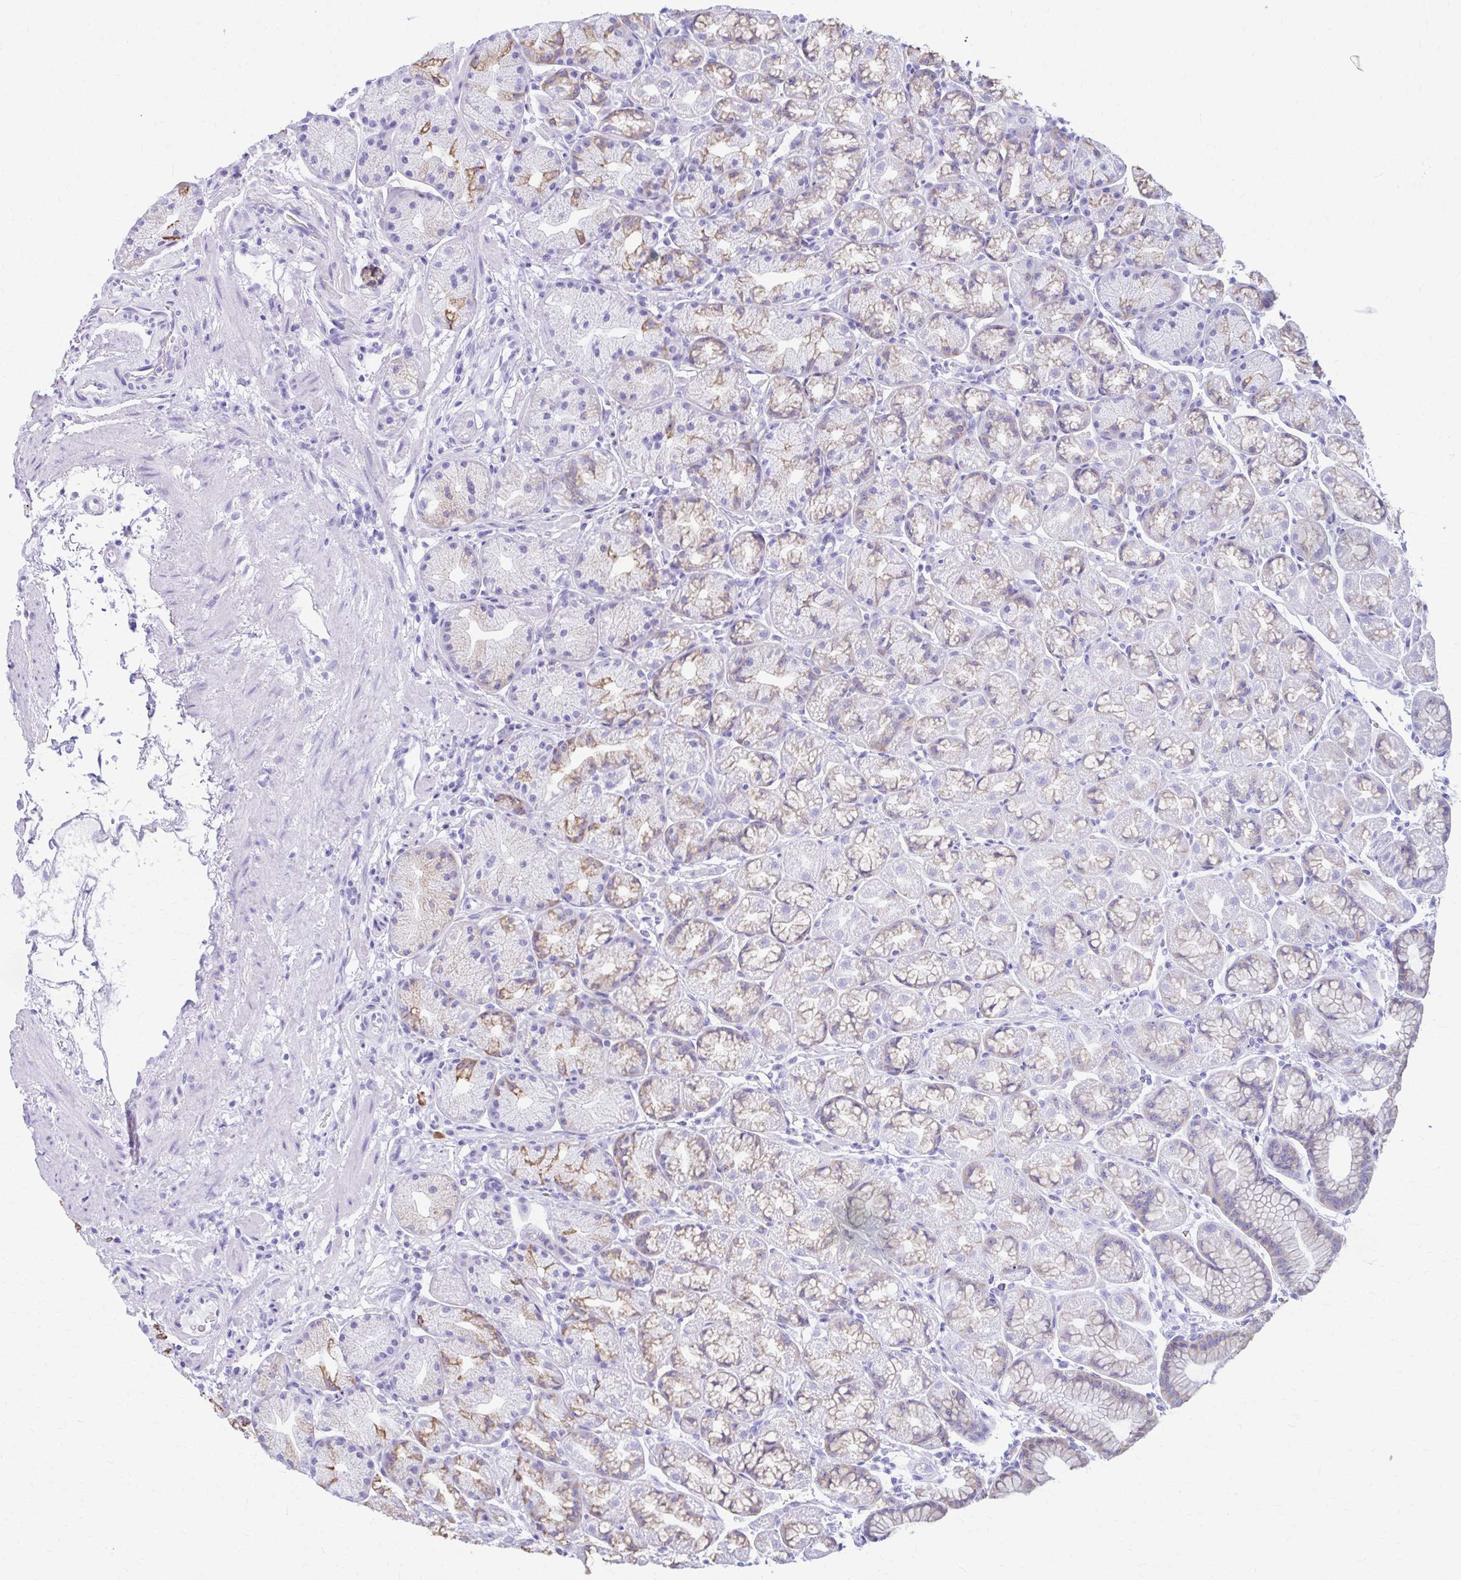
{"staining": {"intensity": "moderate", "quantity": "<25%", "location": "cytoplasmic/membranous"}, "tissue": "stomach", "cell_type": "Glandular cells", "image_type": "normal", "snomed": [{"axis": "morphology", "description": "Normal tissue, NOS"}, {"axis": "topography", "description": "Stomach, lower"}], "caption": "Brown immunohistochemical staining in normal stomach demonstrates moderate cytoplasmic/membranous staining in about <25% of glandular cells.", "gene": "NSG2", "patient": {"sex": "male", "age": 67}}